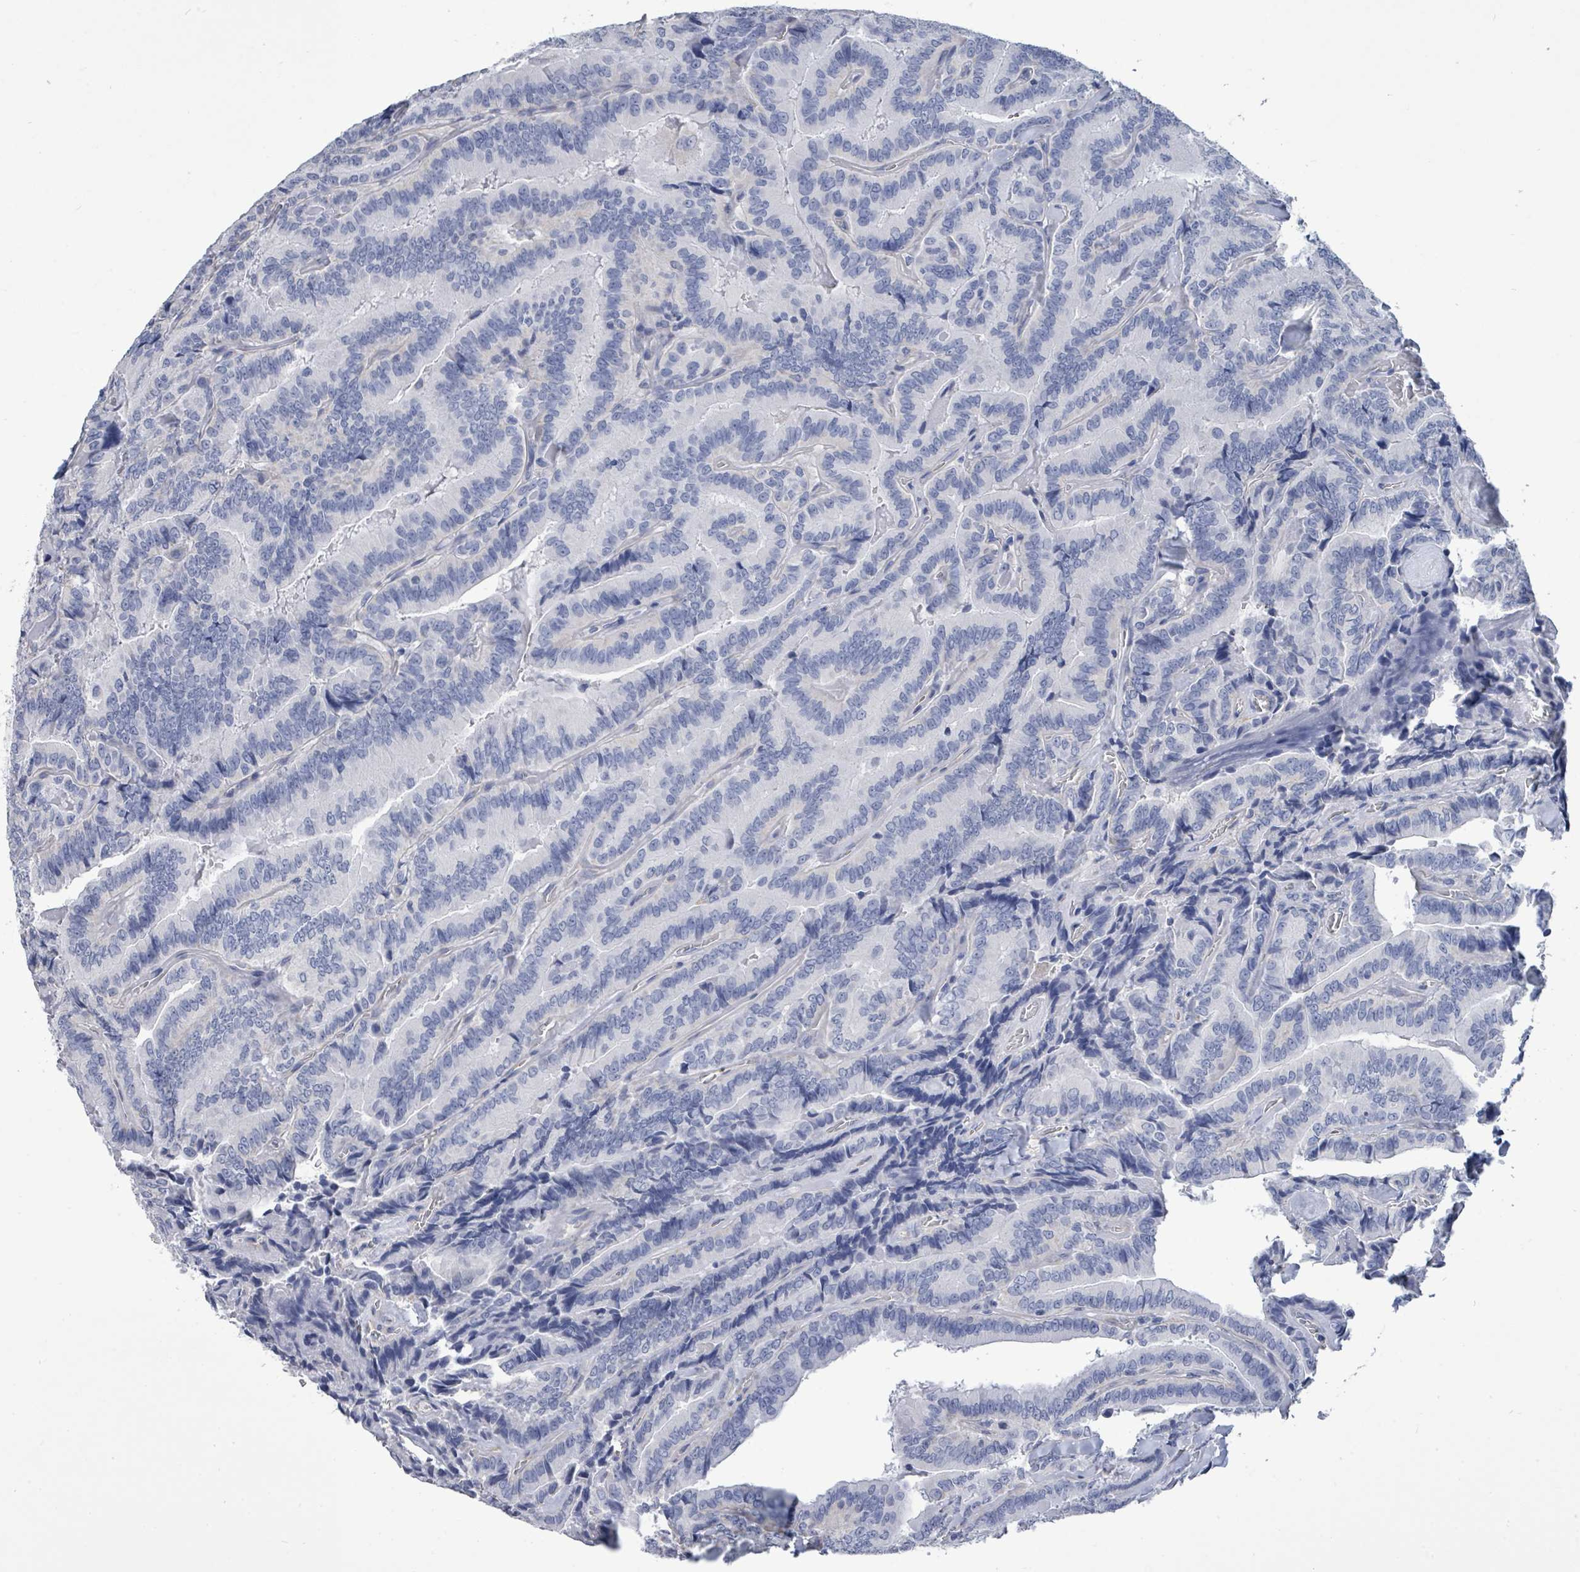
{"staining": {"intensity": "negative", "quantity": "none", "location": "none"}, "tissue": "thyroid cancer", "cell_type": "Tumor cells", "image_type": "cancer", "snomed": [{"axis": "morphology", "description": "Papillary adenocarcinoma, NOS"}, {"axis": "topography", "description": "Thyroid gland"}], "caption": "Immunohistochemistry (IHC) of human papillary adenocarcinoma (thyroid) shows no positivity in tumor cells.", "gene": "CT45A5", "patient": {"sex": "male", "age": 61}}